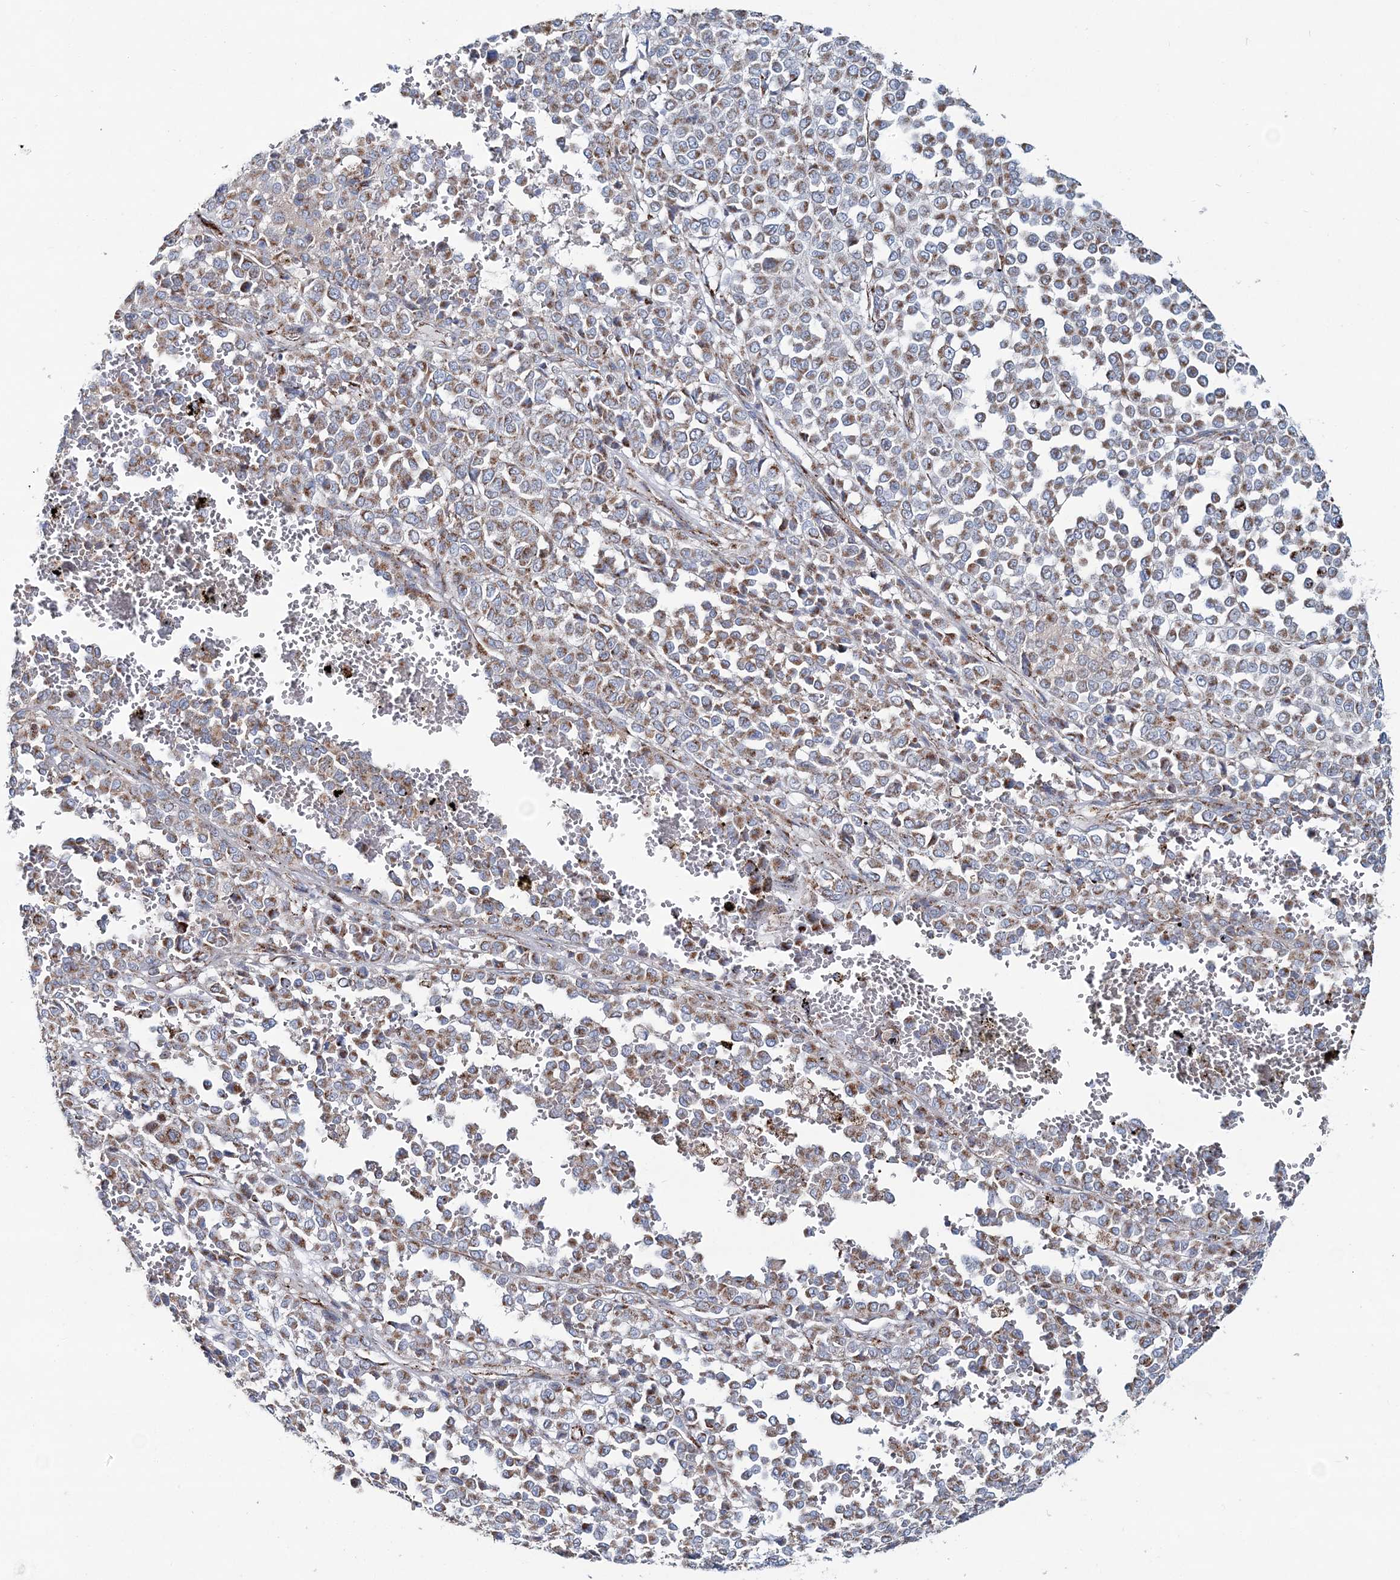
{"staining": {"intensity": "moderate", "quantity": ">75%", "location": "cytoplasmic/membranous"}, "tissue": "melanoma", "cell_type": "Tumor cells", "image_type": "cancer", "snomed": [{"axis": "morphology", "description": "Malignant melanoma, Metastatic site"}, {"axis": "topography", "description": "Pancreas"}], "caption": "A medium amount of moderate cytoplasmic/membranous positivity is present in approximately >75% of tumor cells in melanoma tissue.", "gene": "ARHGAP6", "patient": {"sex": "female", "age": 30}}